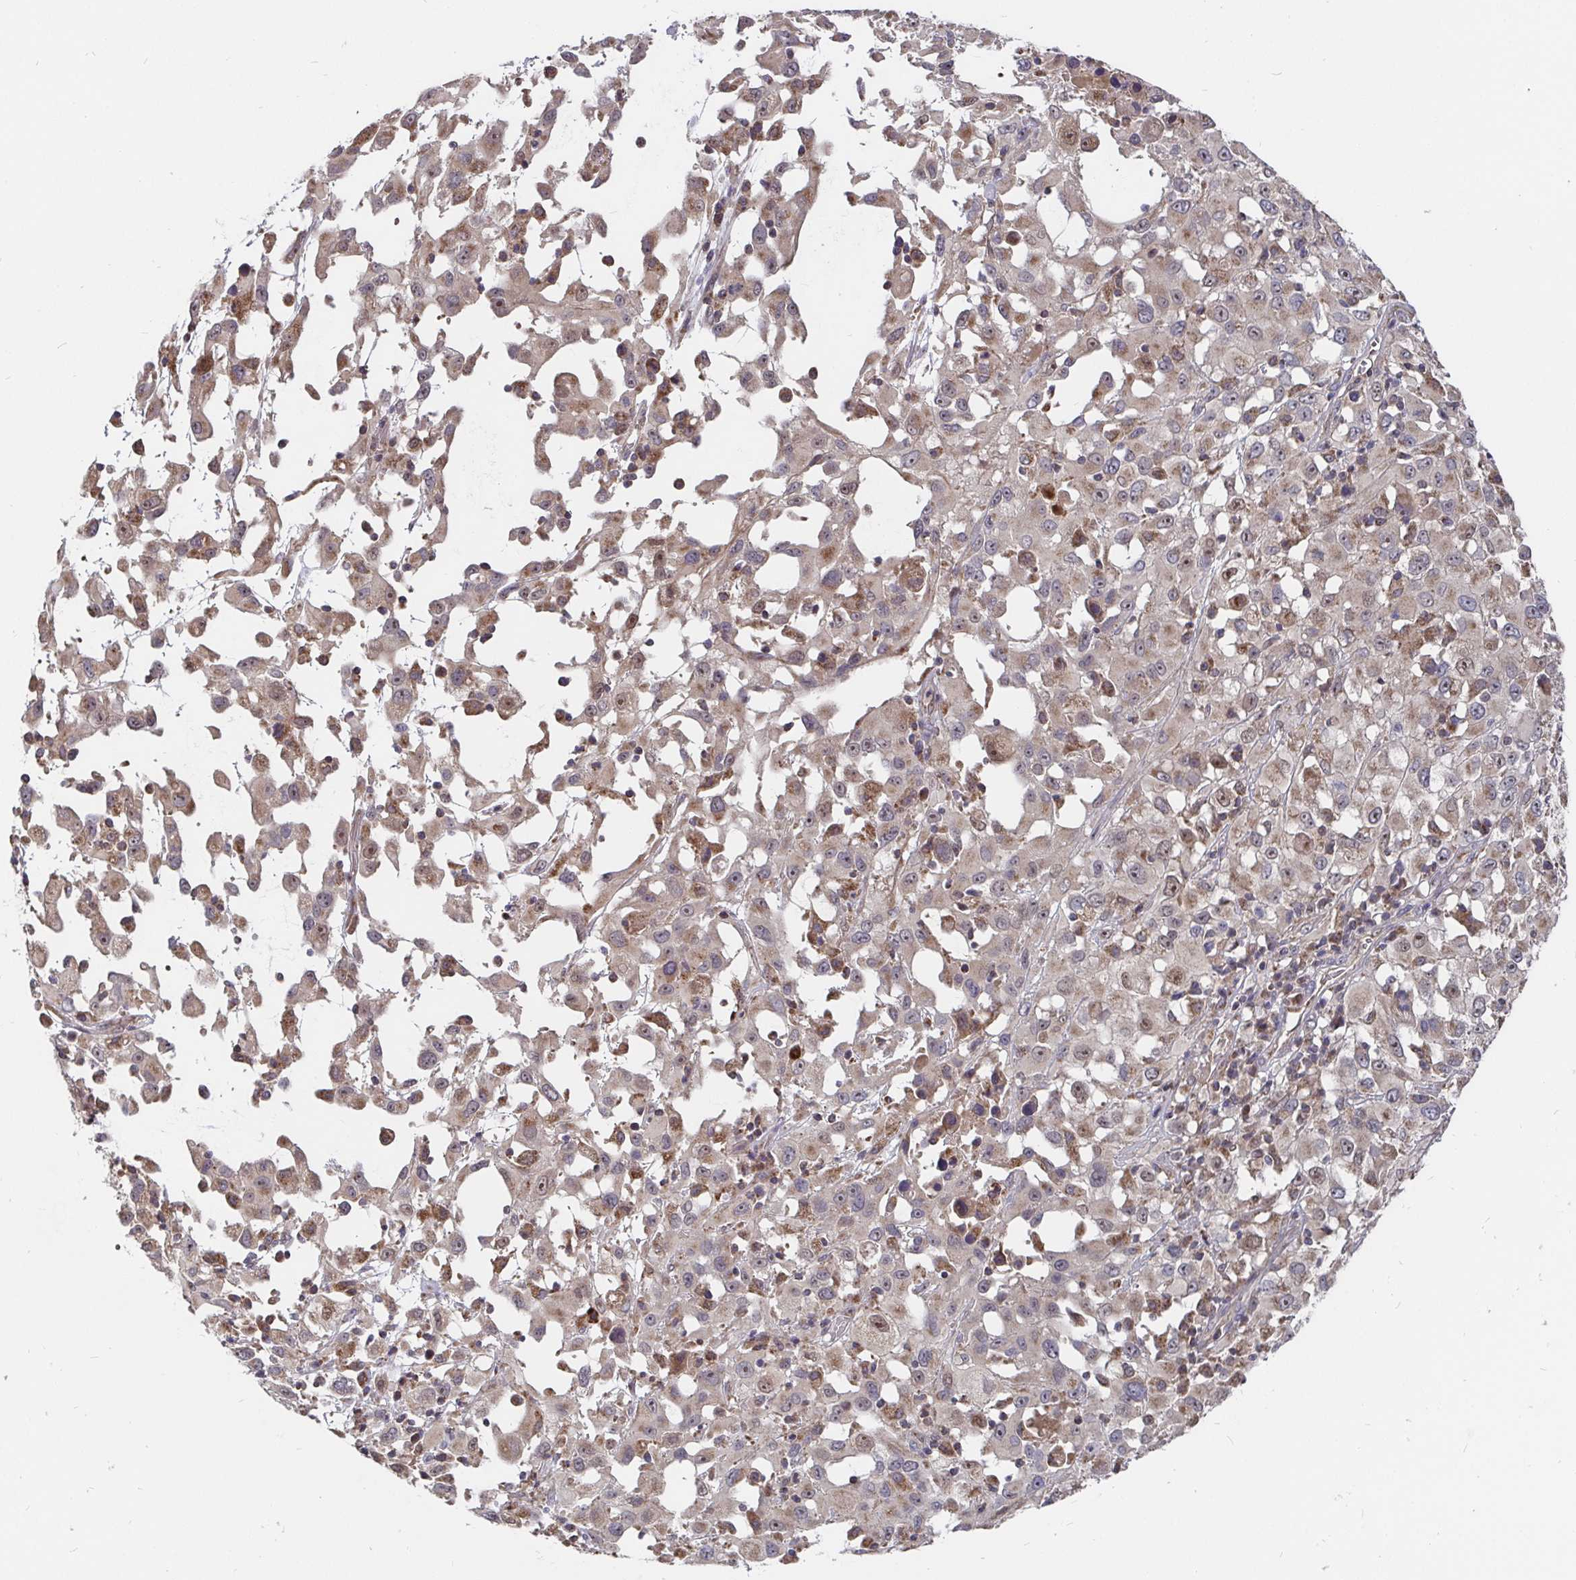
{"staining": {"intensity": "weak", "quantity": ">75%", "location": "cytoplasmic/membranous"}, "tissue": "melanoma", "cell_type": "Tumor cells", "image_type": "cancer", "snomed": [{"axis": "morphology", "description": "Malignant melanoma, Metastatic site"}, {"axis": "topography", "description": "Soft tissue"}], "caption": "This image demonstrates IHC staining of malignant melanoma (metastatic site), with low weak cytoplasmic/membranous expression in about >75% of tumor cells.", "gene": "PDF", "patient": {"sex": "male", "age": 50}}